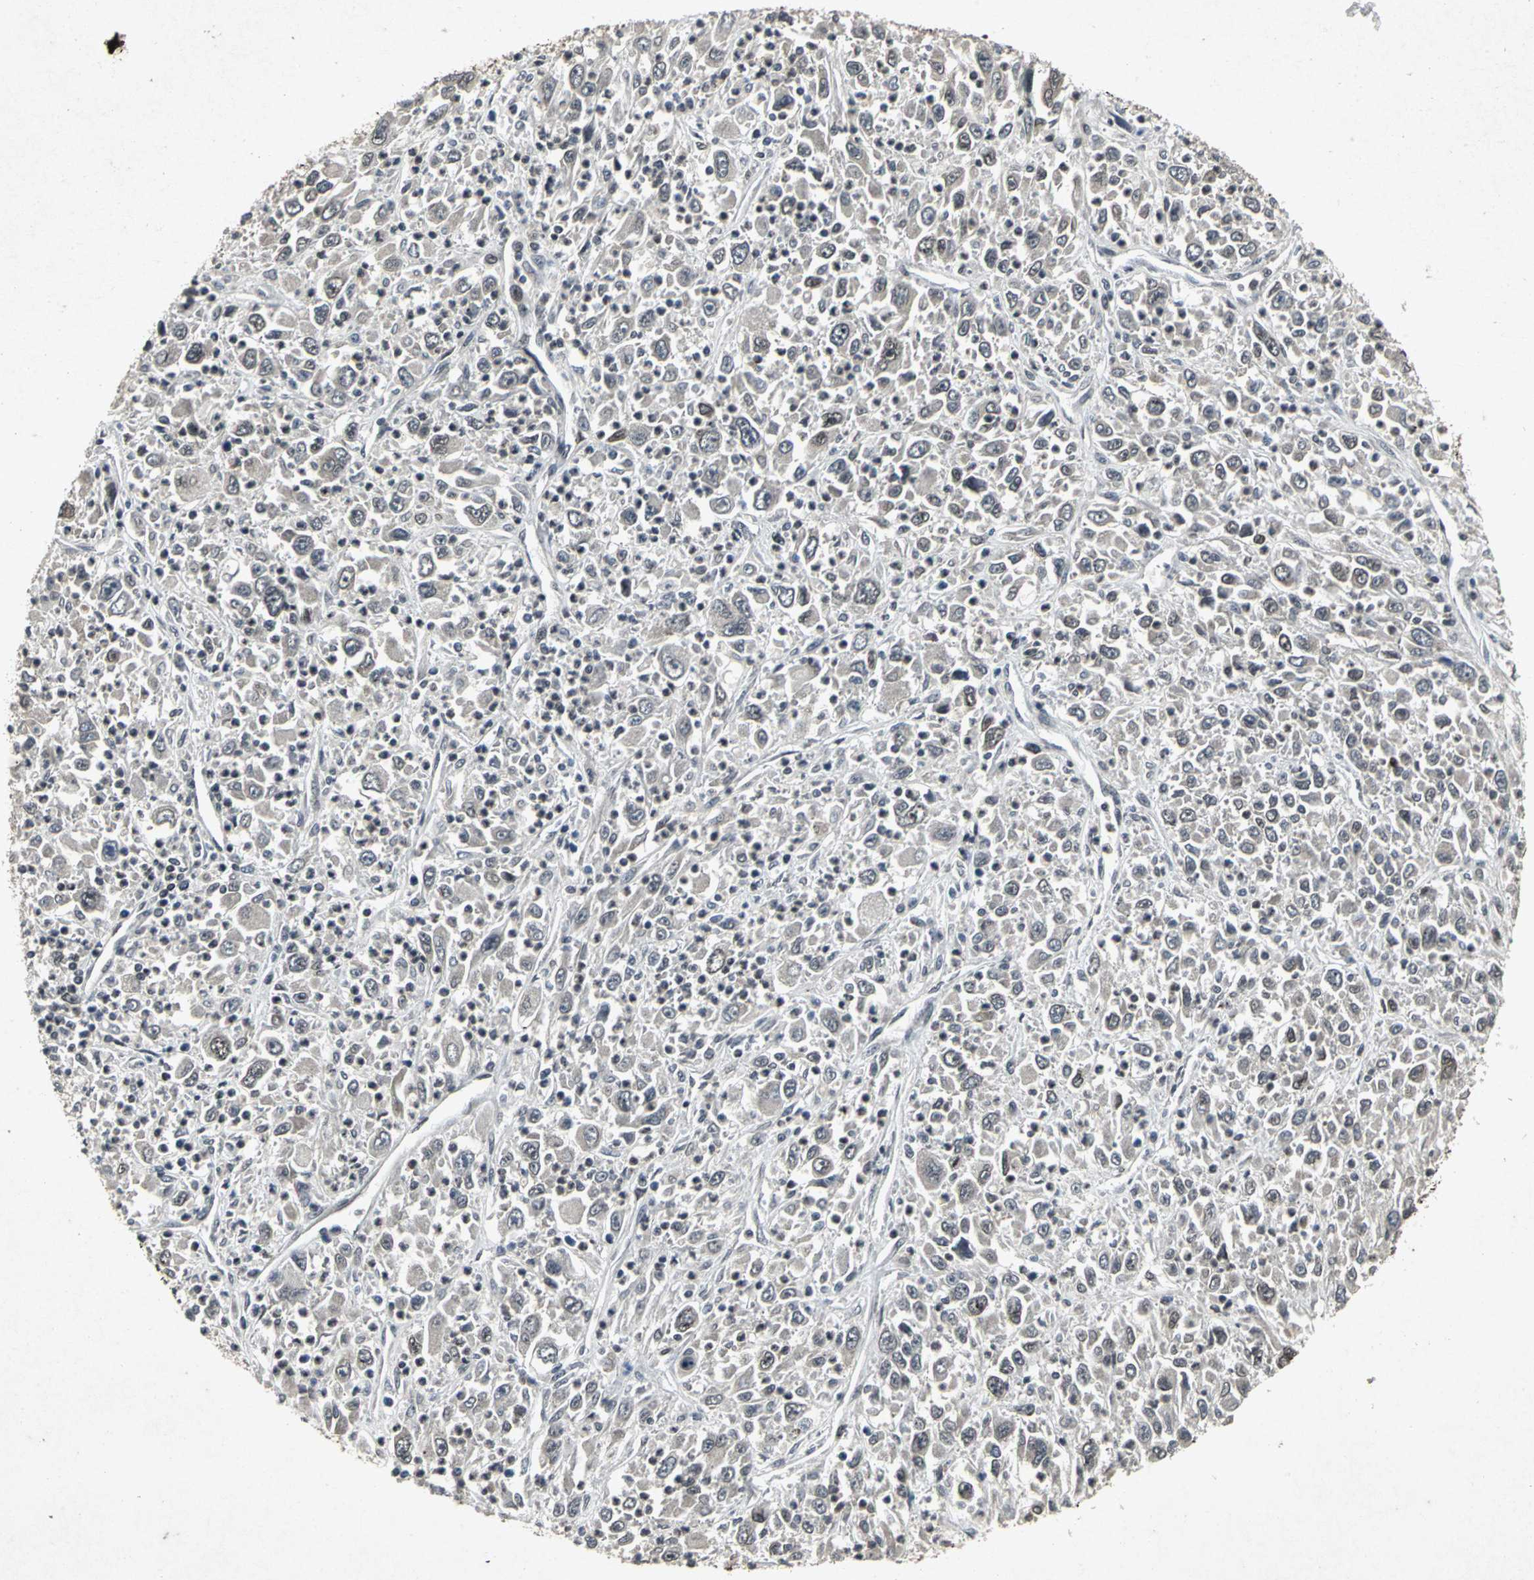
{"staining": {"intensity": "weak", "quantity": "<25%", "location": "cytoplasmic/membranous"}, "tissue": "melanoma", "cell_type": "Tumor cells", "image_type": "cancer", "snomed": [{"axis": "morphology", "description": "Malignant melanoma, Metastatic site"}, {"axis": "topography", "description": "Skin"}], "caption": "There is no significant positivity in tumor cells of melanoma.", "gene": "SH2B3", "patient": {"sex": "female", "age": 56}}